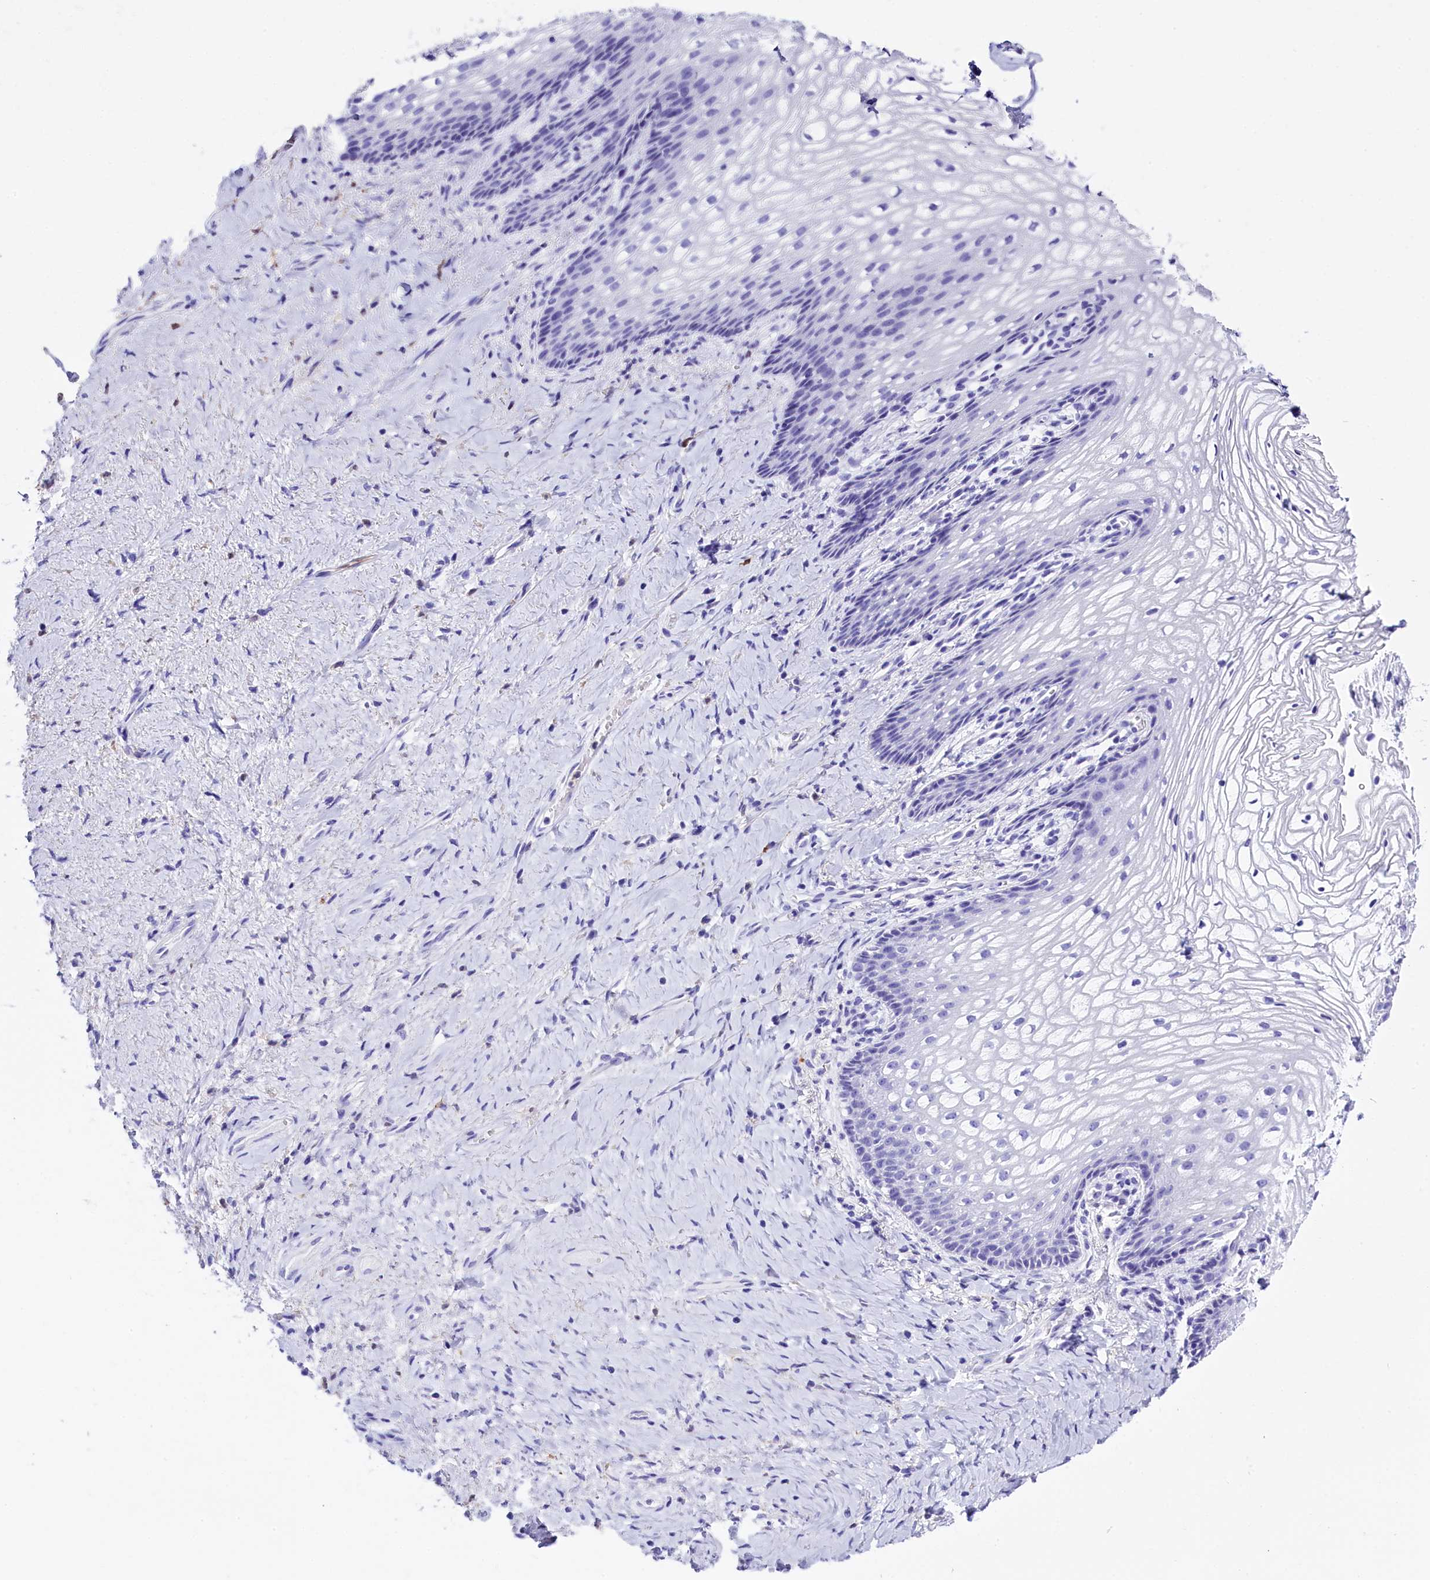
{"staining": {"intensity": "negative", "quantity": "none", "location": "none"}, "tissue": "vagina", "cell_type": "Squamous epithelial cells", "image_type": "normal", "snomed": [{"axis": "morphology", "description": "Normal tissue, NOS"}, {"axis": "topography", "description": "Vagina"}], "caption": "This micrograph is of normal vagina stained with immunohistochemistry to label a protein in brown with the nuclei are counter-stained blue. There is no positivity in squamous epithelial cells.", "gene": "CLC", "patient": {"sex": "female", "age": 60}}